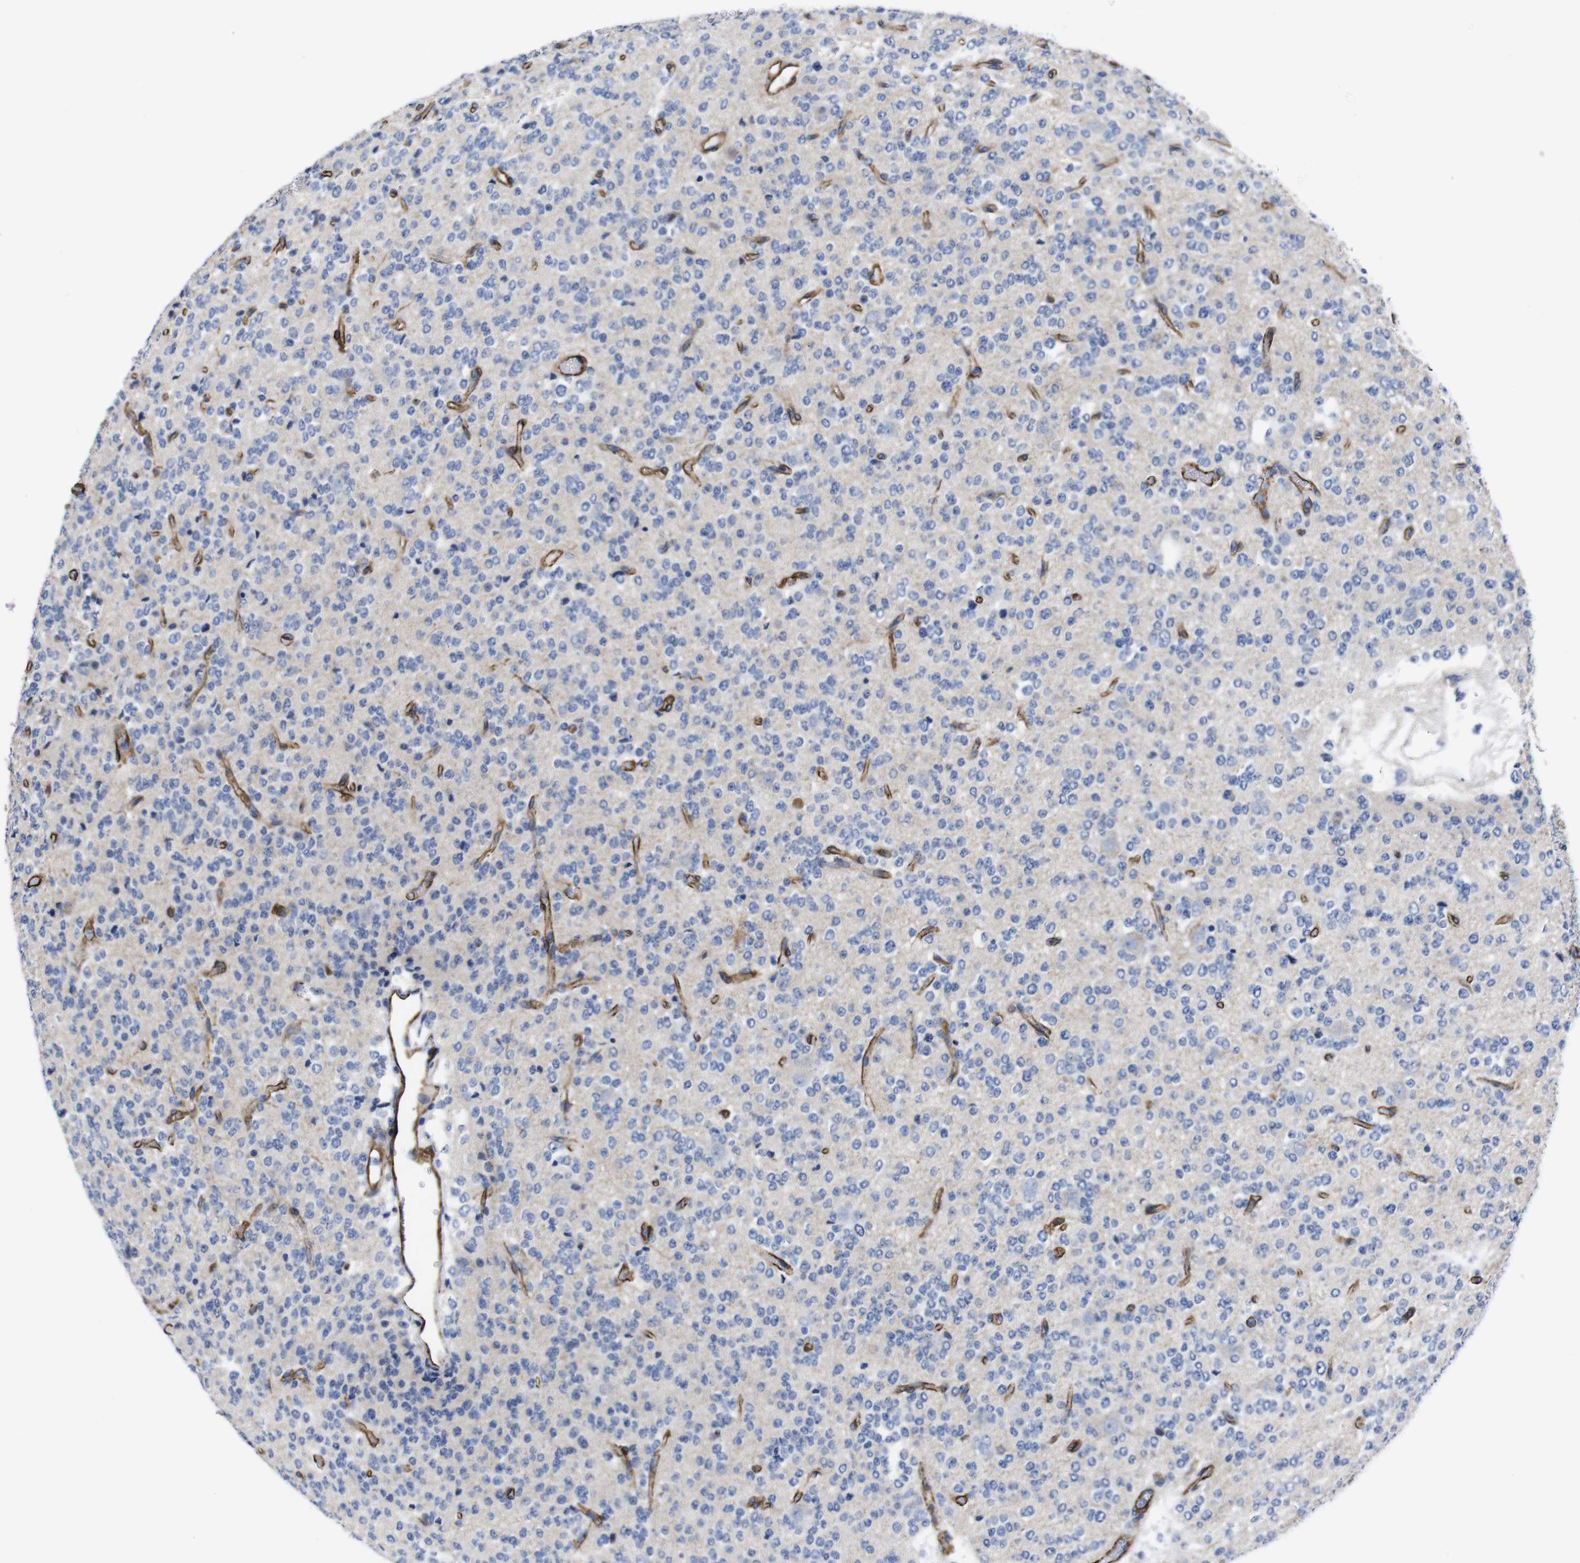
{"staining": {"intensity": "negative", "quantity": "none", "location": "none"}, "tissue": "glioma", "cell_type": "Tumor cells", "image_type": "cancer", "snomed": [{"axis": "morphology", "description": "Glioma, malignant, Low grade"}, {"axis": "topography", "description": "Brain"}], "caption": "Tumor cells show no significant positivity in malignant glioma (low-grade). (Stains: DAB immunohistochemistry (IHC) with hematoxylin counter stain, Microscopy: brightfield microscopy at high magnification).", "gene": "WNT10A", "patient": {"sex": "male", "age": 38}}